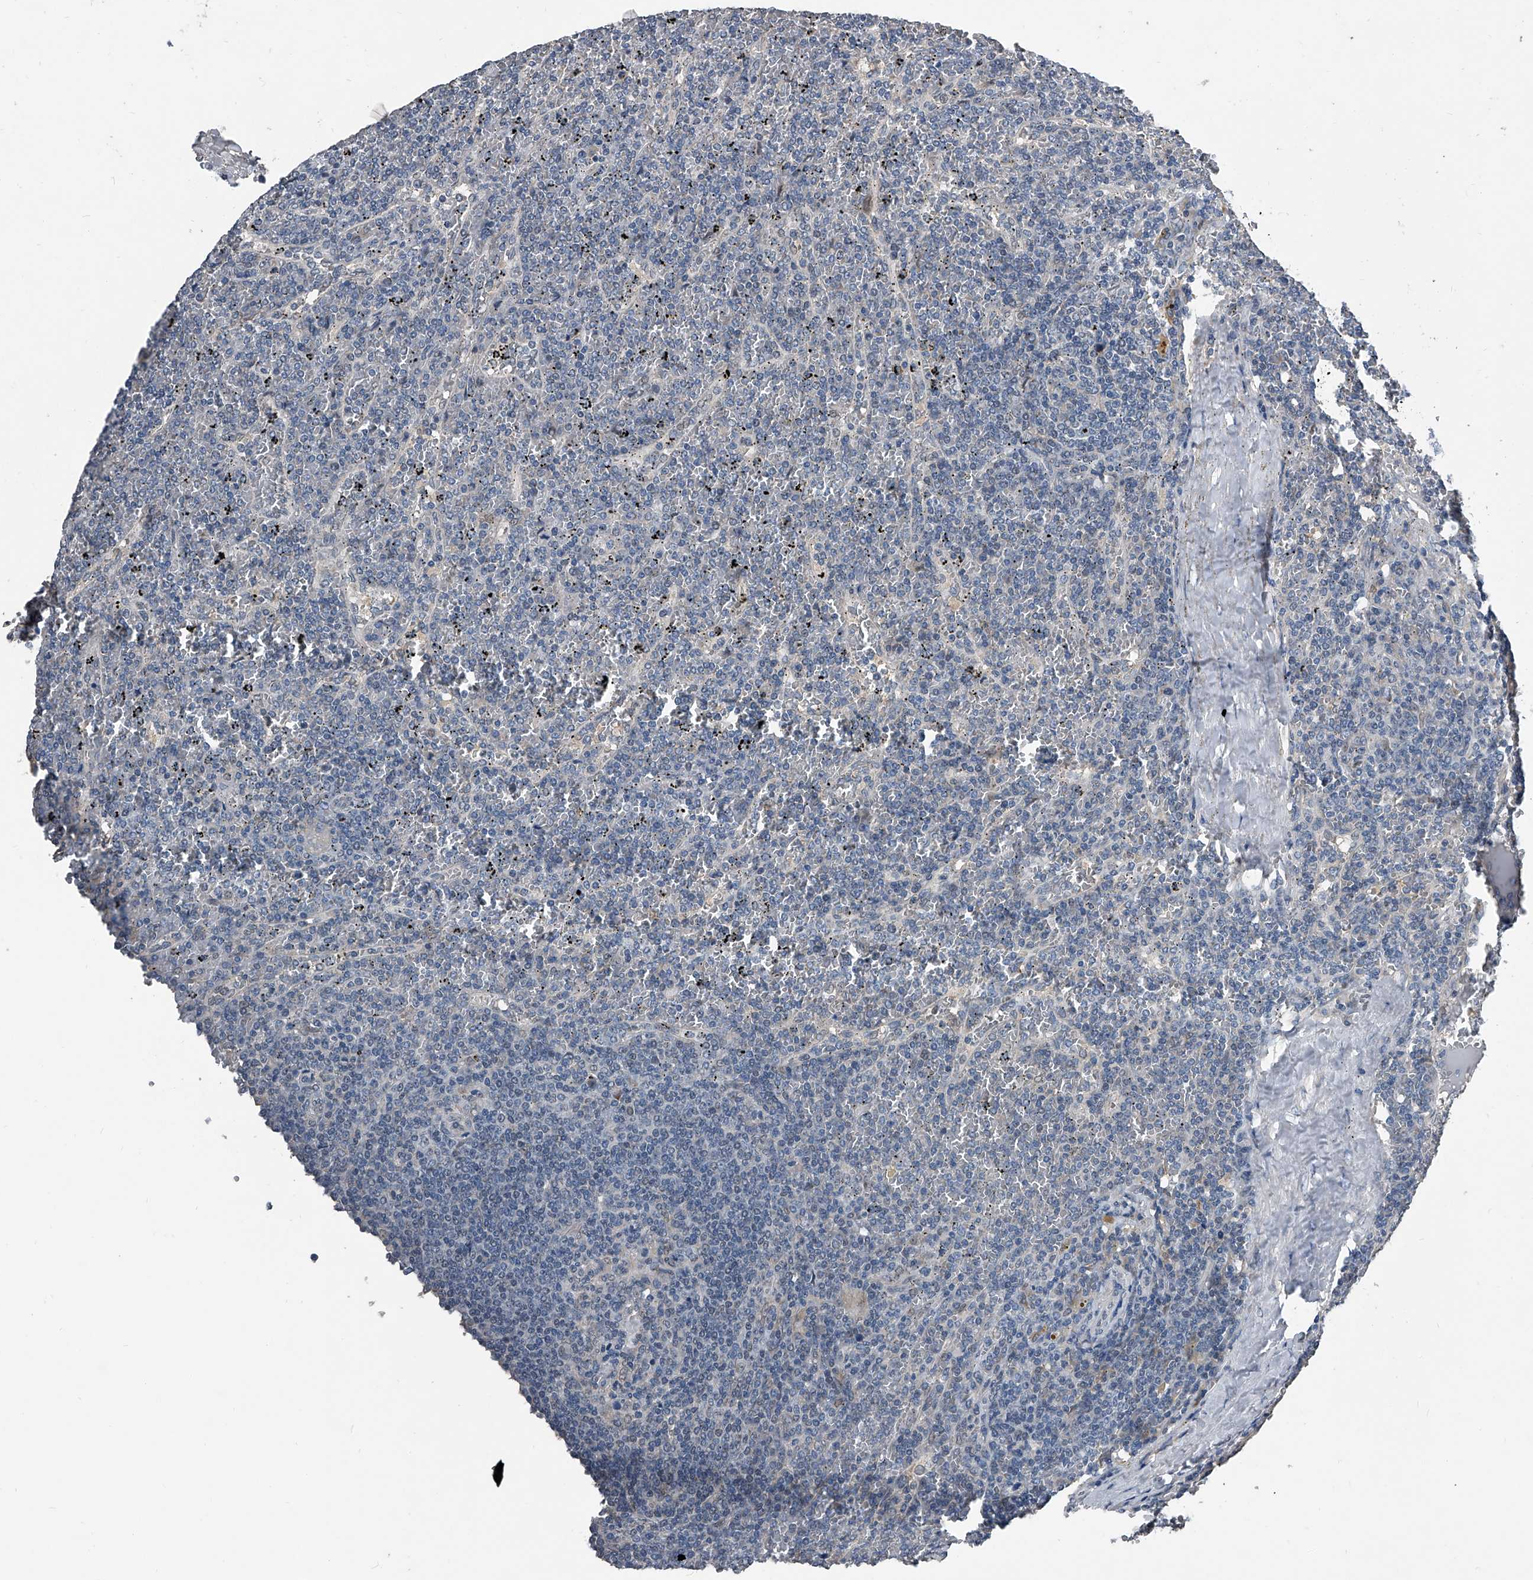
{"staining": {"intensity": "negative", "quantity": "none", "location": "none"}, "tissue": "lymphoma", "cell_type": "Tumor cells", "image_type": "cancer", "snomed": [{"axis": "morphology", "description": "Malignant lymphoma, non-Hodgkin's type, Low grade"}, {"axis": "topography", "description": "Spleen"}], "caption": "Protein analysis of lymphoma reveals no significant staining in tumor cells. (DAB immunohistochemistry, high magnification).", "gene": "PHACTR1", "patient": {"sex": "female", "age": 19}}